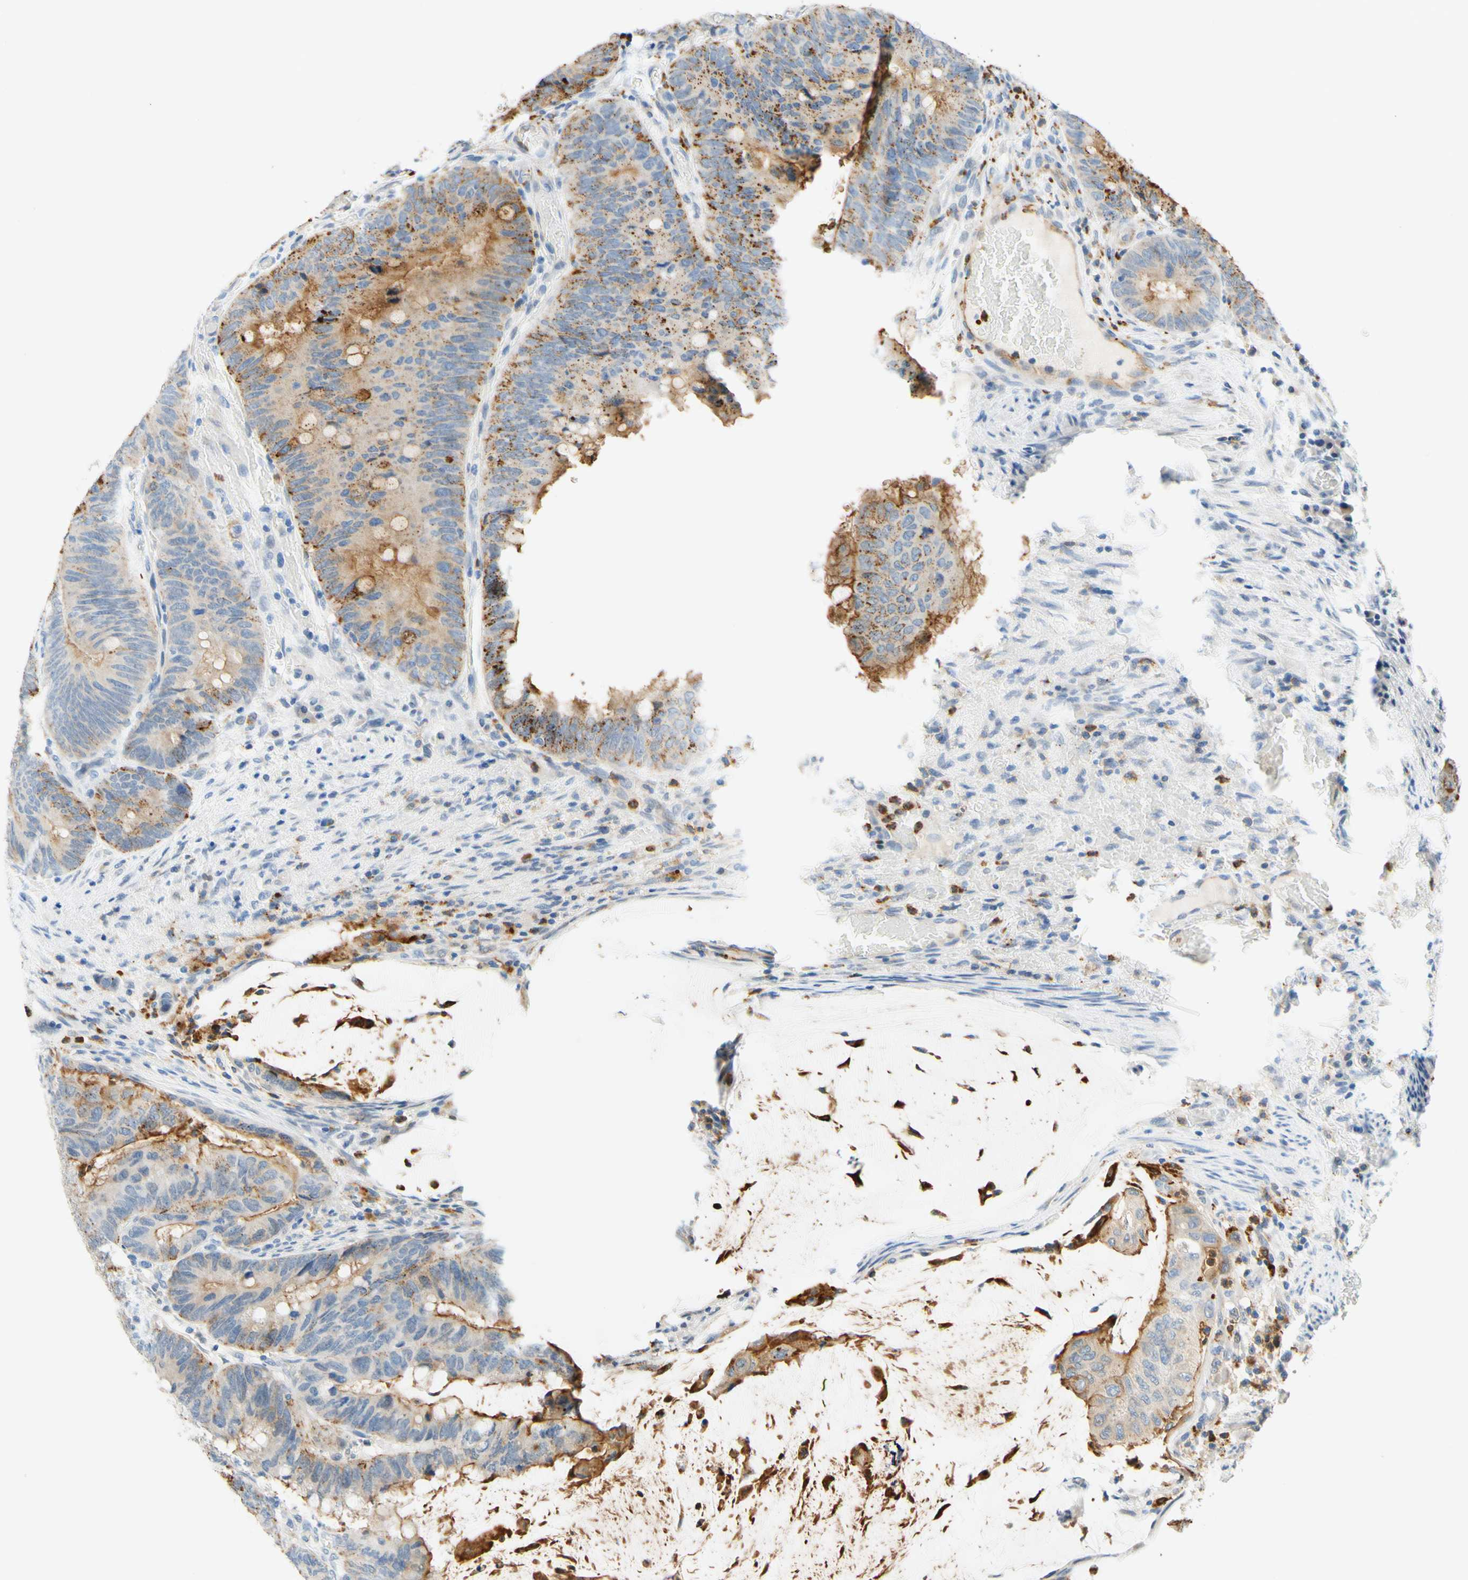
{"staining": {"intensity": "weak", "quantity": ">75%", "location": "cytoplasmic/membranous"}, "tissue": "colorectal cancer", "cell_type": "Tumor cells", "image_type": "cancer", "snomed": [{"axis": "morphology", "description": "Normal tissue, NOS"}, {"axis": "morphology", "description": "Adenocarcinoma, NOS"}, {"axis": "topography", "description": "Rectum"}, {"axis": "topography", "description": "Peripheral nerve tissue"}], "caption": "This is an image of immunohistochemistry staining of colorectal adenocarcinoma, which shows weak expression in the cytoplasmic/membranous of tumor cells.", "gene": "TREM2", "patient": {"sex": "male", "age": 92}}